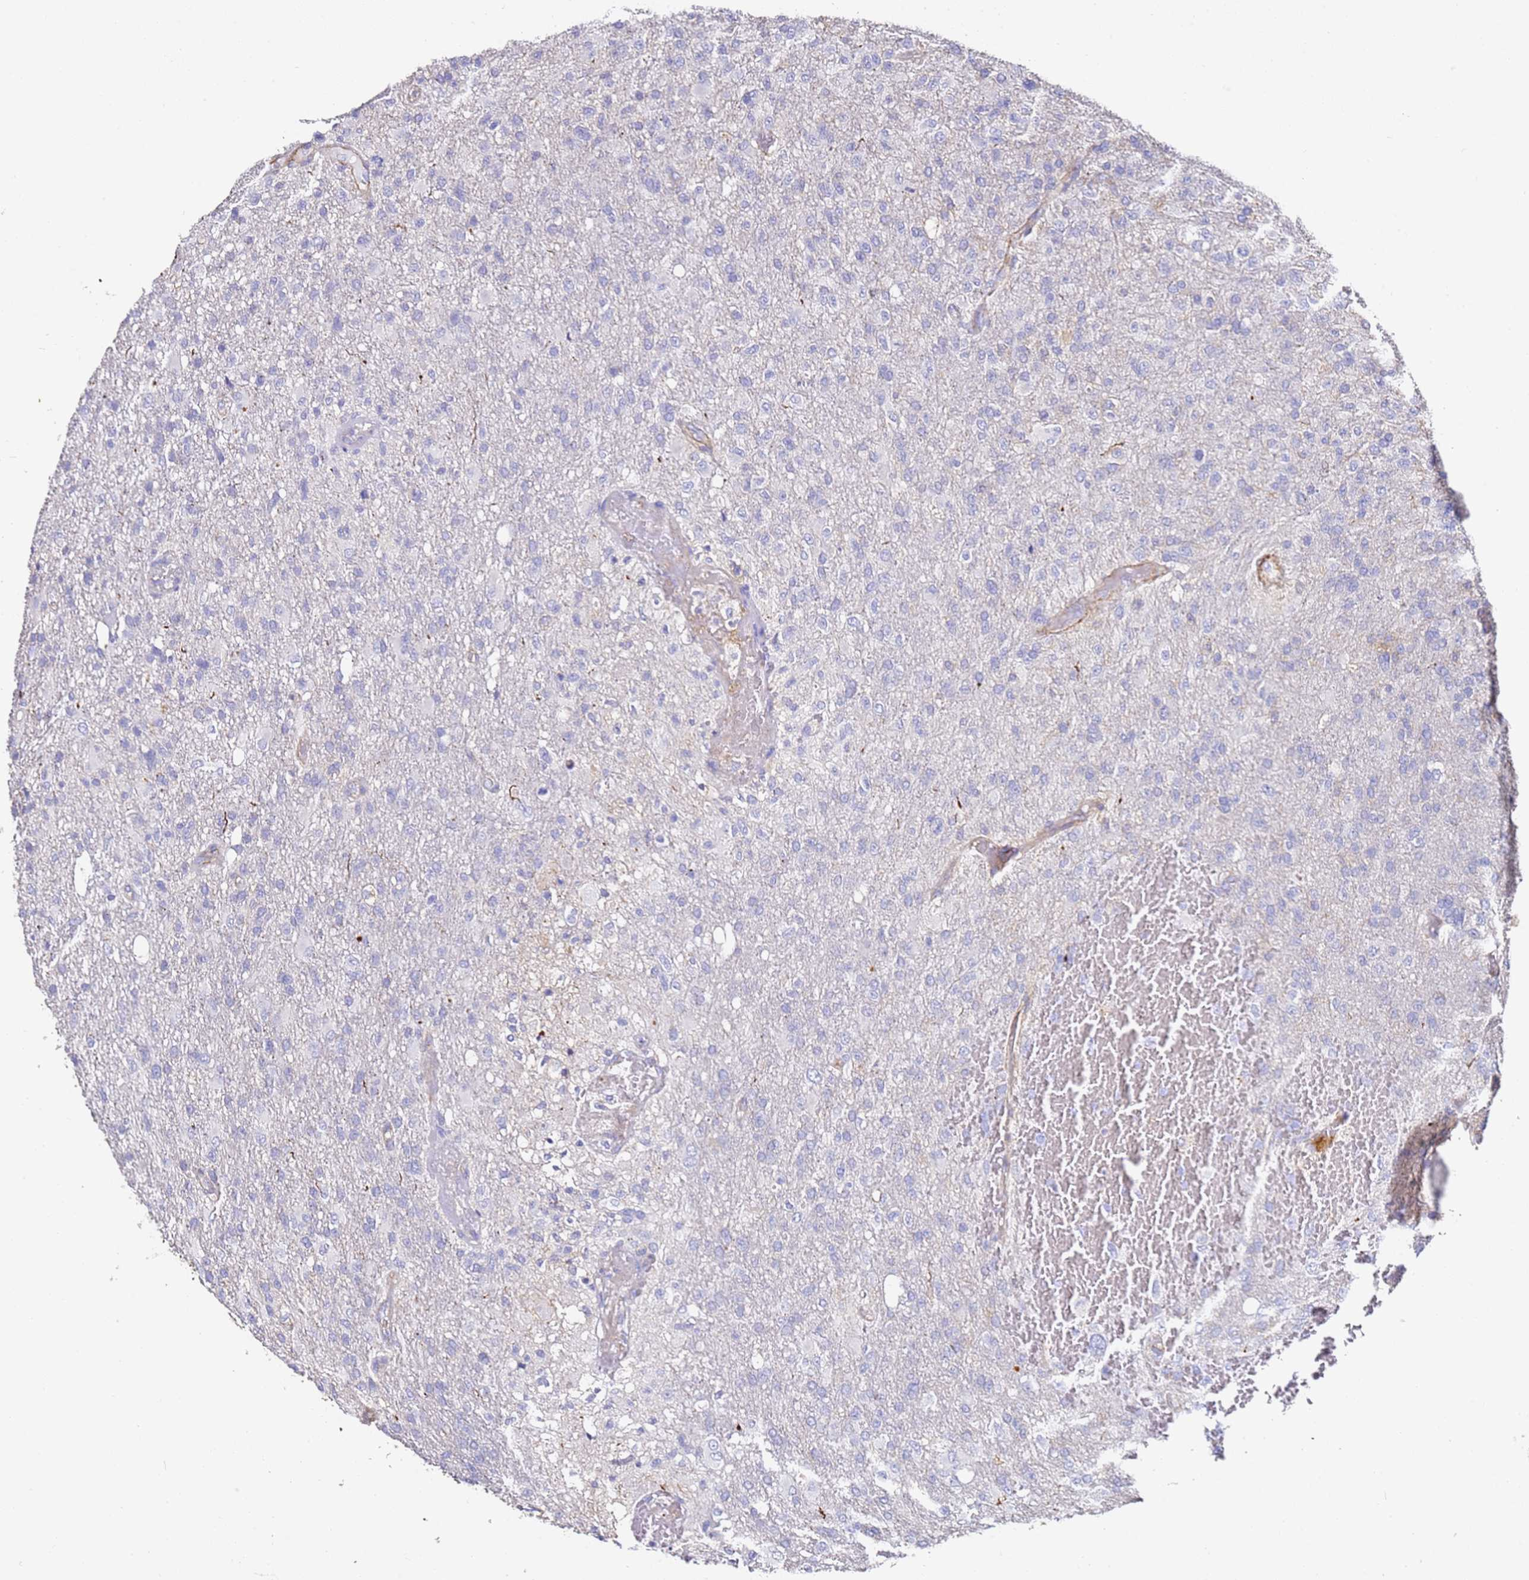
{"staining": {"intensity": "negative", "quantity": "none", "location": "none"}, "tissue": "glioma", "cell_type": "Tumor cells", "image_type": "cancer", "snomed": [{"axis": "morphology", "description": "Glioma, malignant, High grade"}, {"axis": "topography", "description": "Brain"}], "caption": "The immunohistochemistry (IHC) photomicrograph has no significant staining in tumor cells of glioma tissue. The staining was performed using DAB (3,3'-diaminobenzidine) to visualize the protein expression in brown, while the nuclei were stained in blue with hematoxylin (Magnification: 20x).", "gene": "ZNF671", "patient": {"sex": "female", "age": 74}}